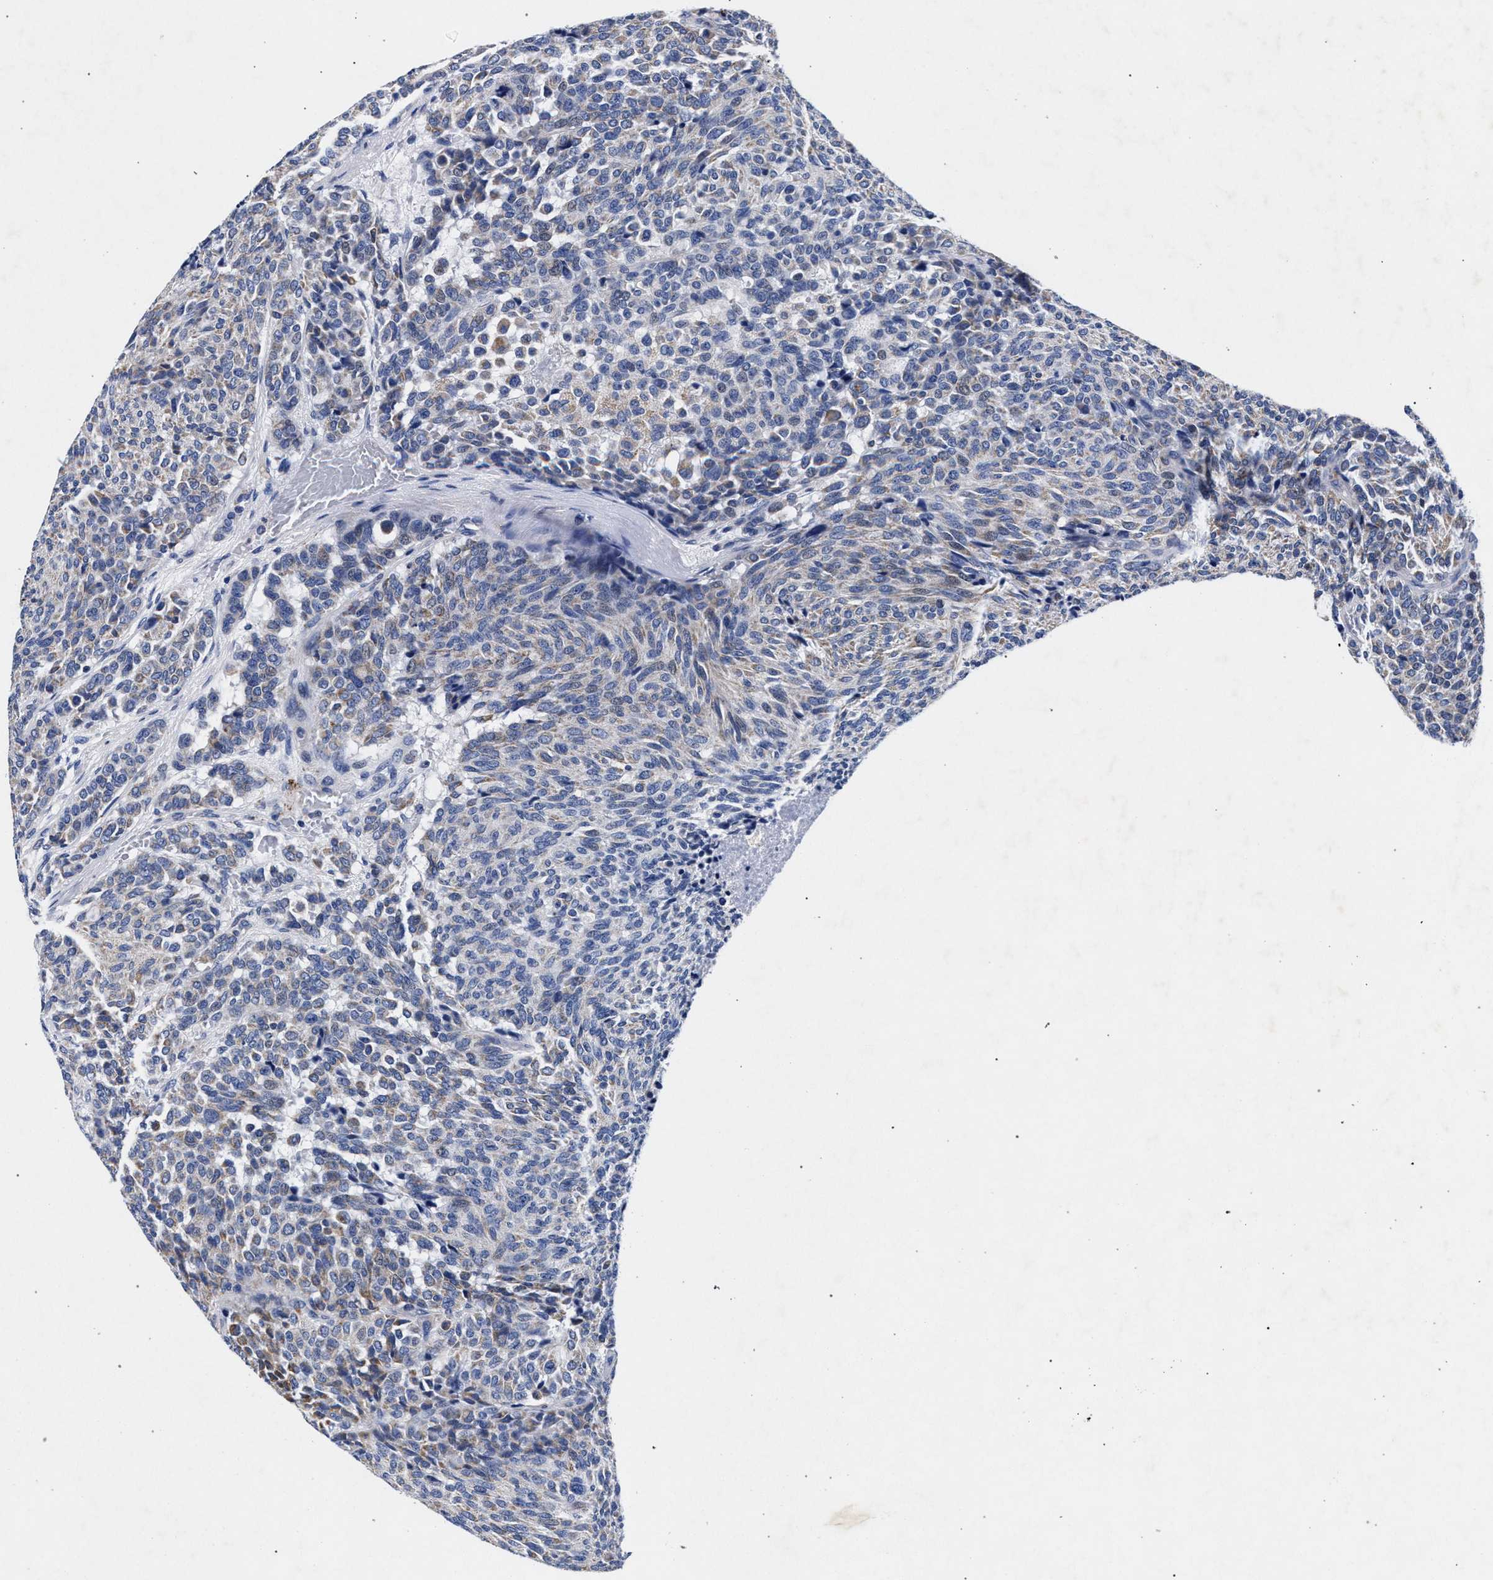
{"staining": {"intensity": "weak", "quantity": "<25%", "location": "cytoplasmic/membranous"}, "tissue": "carcinoid", "cell_type": "Tumor cells", "image_type": "cancer", "snomed": [{"axis": "morphology", "description": "Carcinoid, malignant, NOS"}, {"axis": "topography", "description": "Pancreas"}], "caption": "High power microscopy histopathology image of an immunohistochemistry (IHC) micrograph of carcinoid, revealing no significant positivity in tumor cells.", "gene": "HSD17B14", "patient": {"sex": "female", "age": 54}}